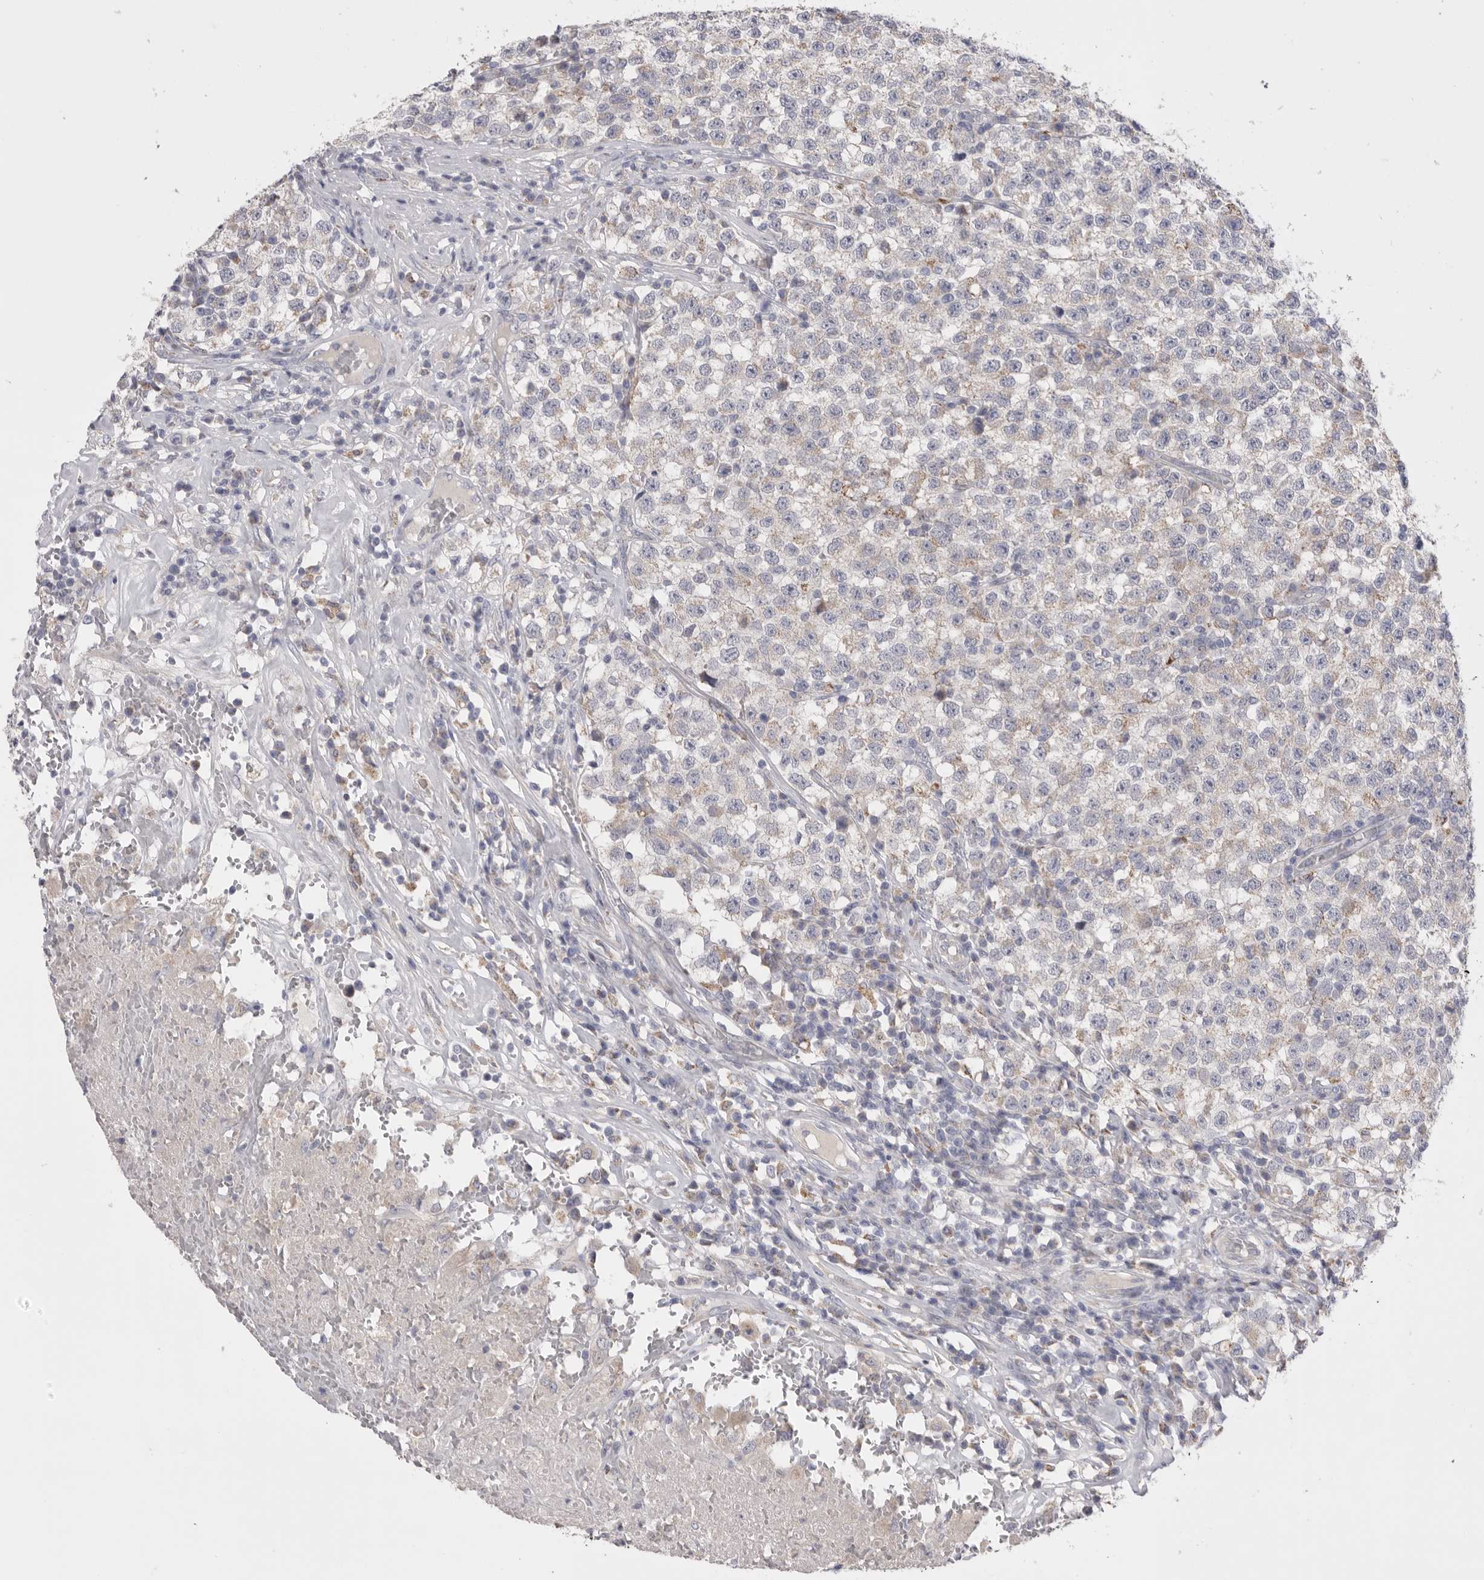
{"staining": {"intensity": "negative", "quantity": "none", "location": "none"}, "tissue": "testis cancer", "cell_type": "Tumor cells", "image_type": "cancer", "snomed": [{"axis": "morphology", "description": "Seminoma, NOS"}, {"axis": "topography", "description": "Testis"}], "caption": "Tumor cells are negative for protein expression in human testis cancer.", "gene": "CCDC126", "patient": {"sex": "male", "age": 22}}